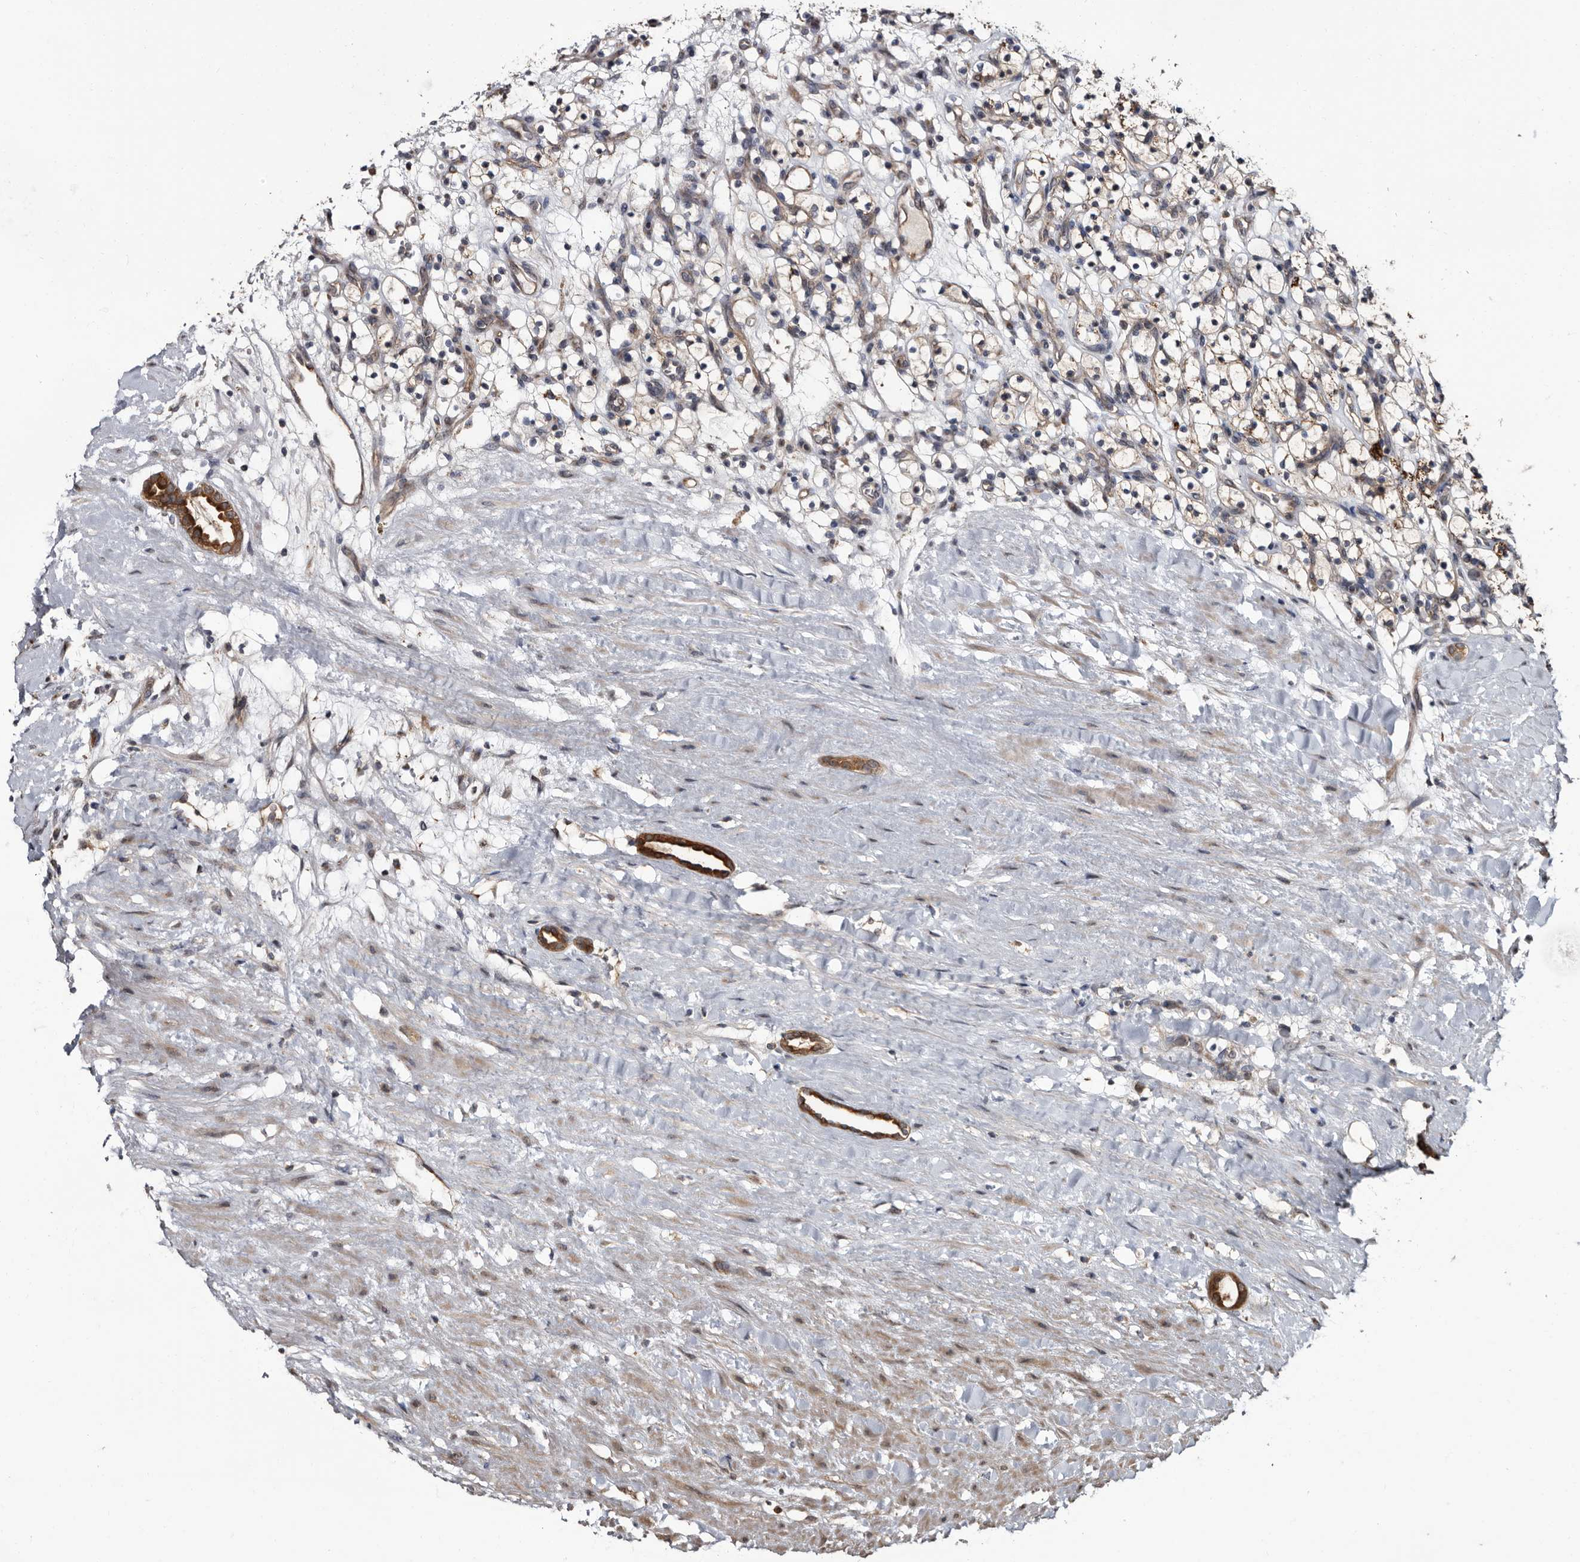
{"staining": {"intensity": "weak", "quantity": "25%-75%", "location": "cytoplasmic/membranous"}, "tissue": "renal cancer", "cell_type": "Tumor cells", "image_type": "cancer", "snomed": [{"axis": "morphology", "description": "Adenocarcinoma, NOS"}, {"axis": "topography", "description": "Kidney"}], "caption": "Weak cytoplasmic/membranous positivity is seen in about 25%-75% of tumor cells in renal cancer (adenocarcinoma). The staining was performed using DAB (3,3'-diaminobenzidine) to visualize the protein expression in brown, while the nuclei were stained in blue with hematoxylin (Magnification: 20x).", "gene": "TTI2", "patient": {"sex": "female", "age": 57}}